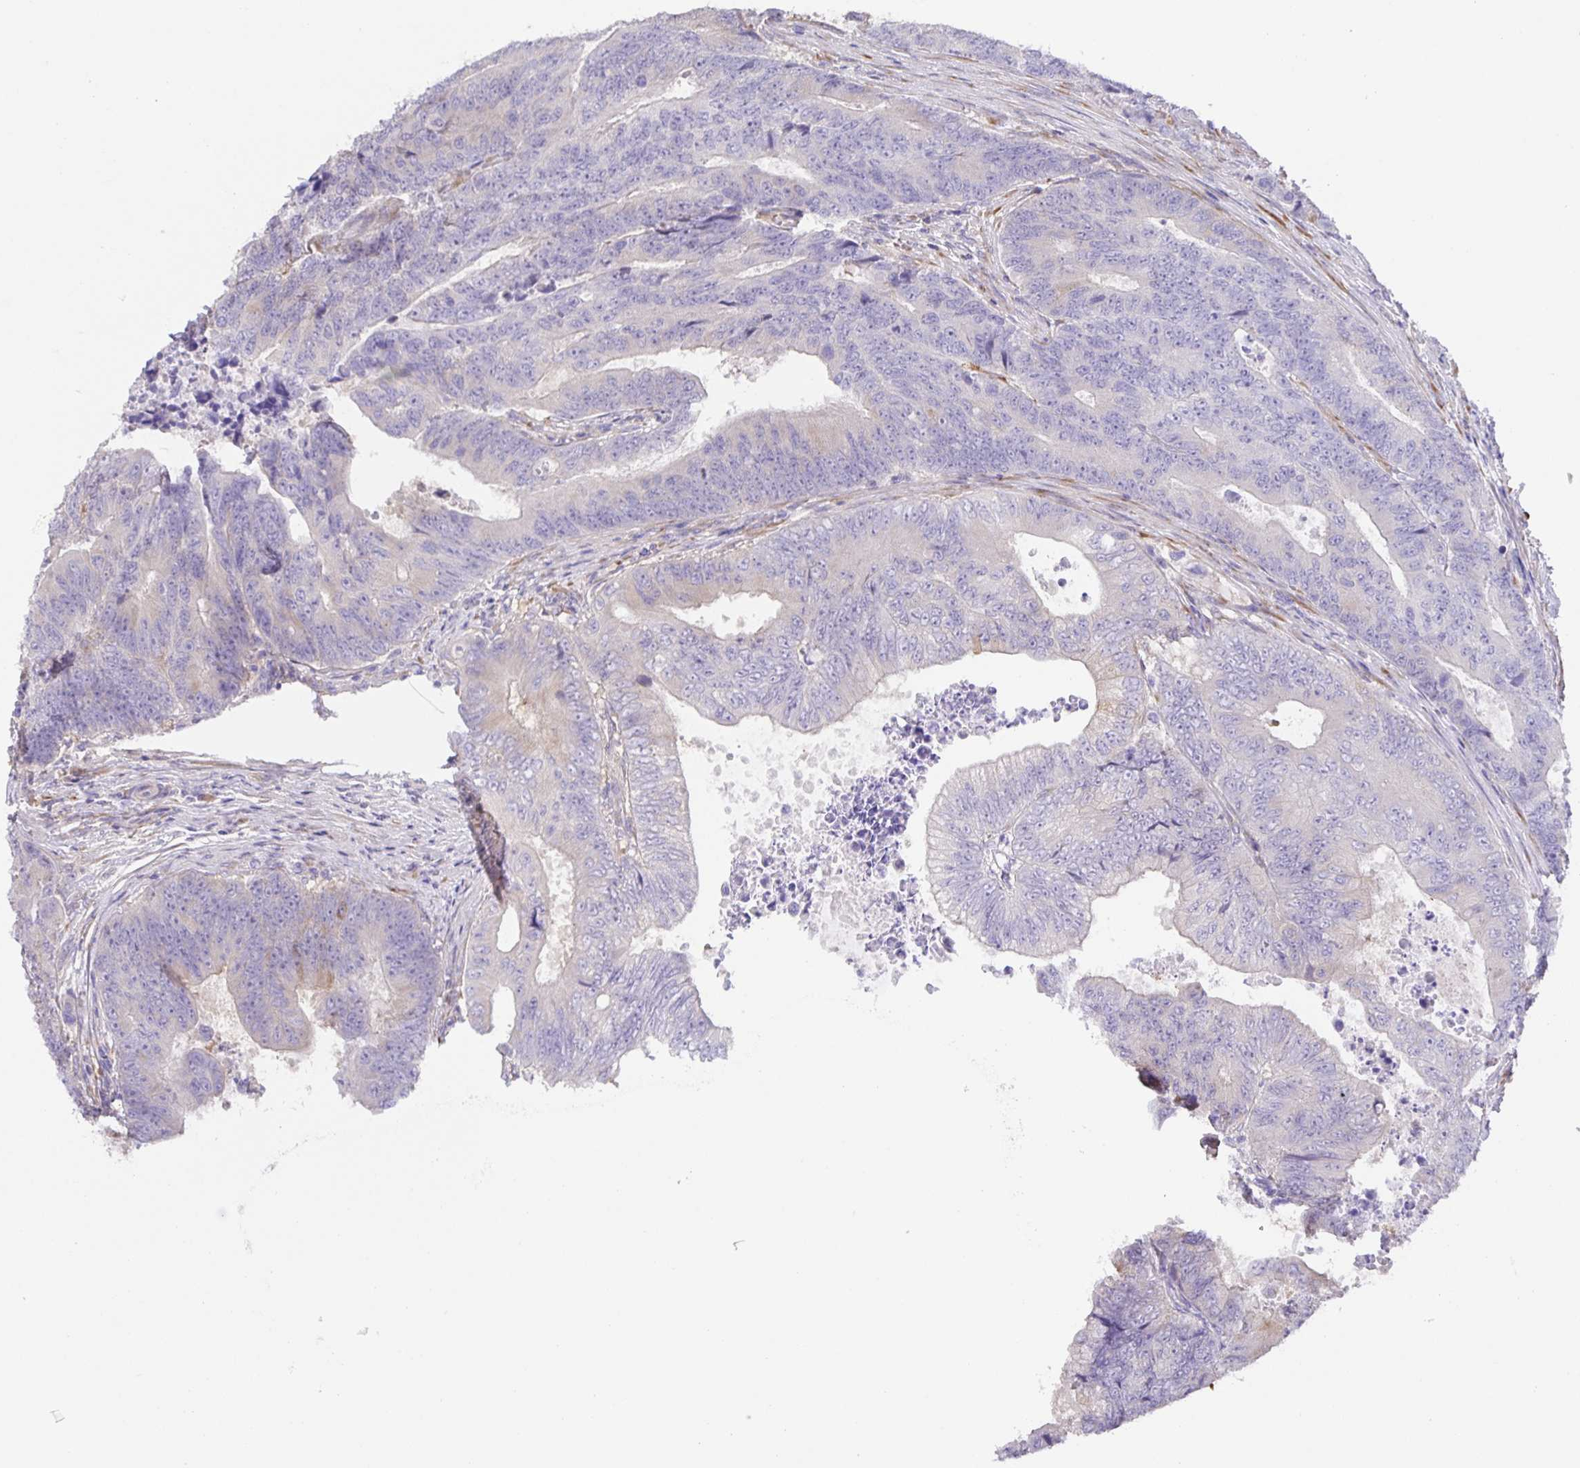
{"staining": {"intensity": "strong", "quantity": "<25%", "location": "cytoplasmic/membranous"}, "tissue": "colorectal cancer", "cell_type": "Tumor cells", "image_type": "cancer", "snomed": [{"axis": "morphology", "description": "Adenocarcinoma, NOS"}, {"axis": "topography", "description": "Colon"}], "caption": "There is medium levels of strong cytoplasmic/membranous positivity in tumor cells of colorectal cancer, as demonstrated by immunohistochemical staining (brown color).", "gene": "PRR36", "patient": {"sex": "female", "age": 48}}